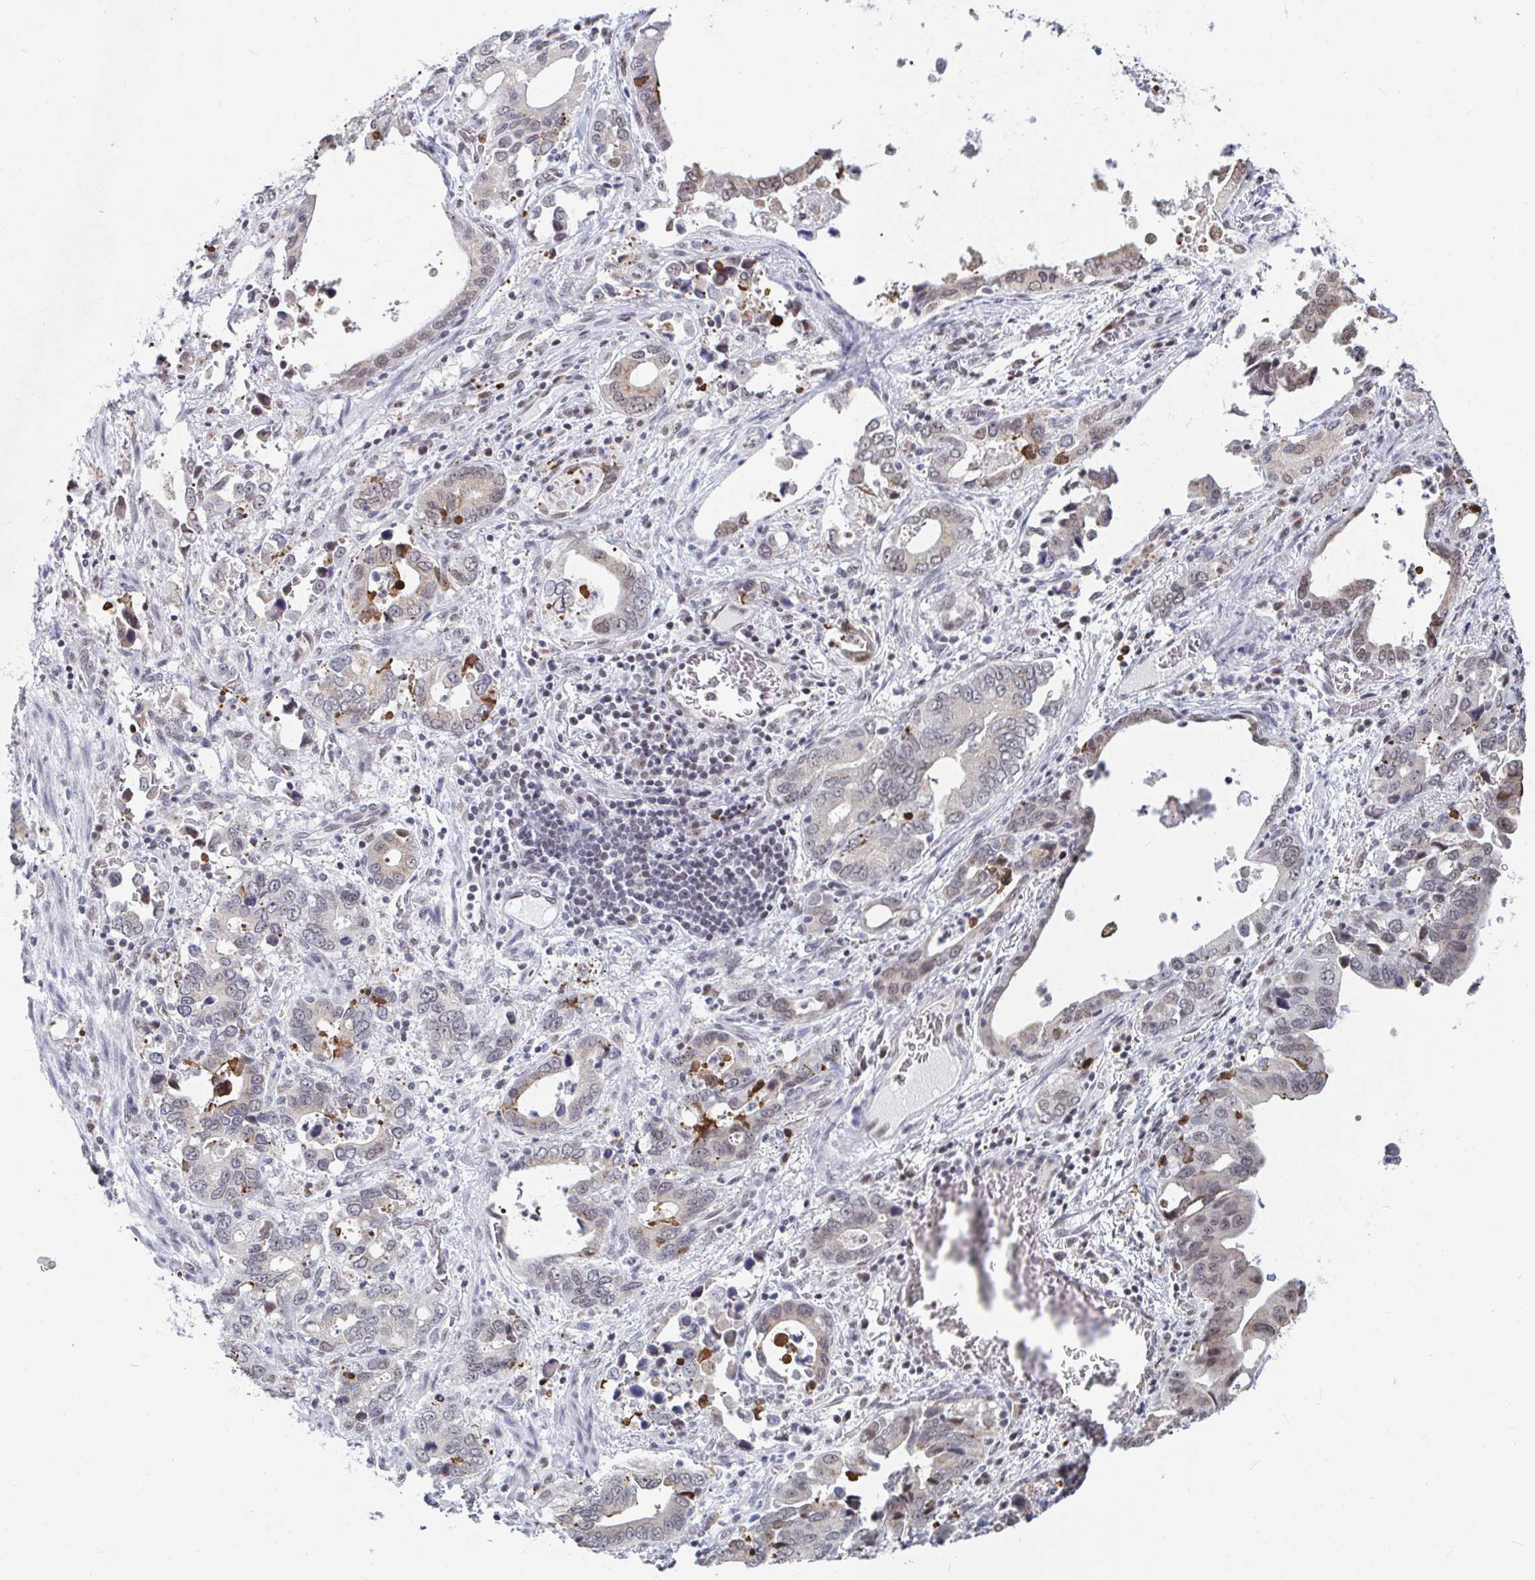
{"staining": {"intensity": "weak", "quantity": "<25%", "location": "cytoplasmic/membranous,nuclear"}, "tissue": "stomach cancer", "cell_type": "Tumor cells", "image_type": "cancer", "snomed": [{"axis": "morphology", "description": "Adenocarcinoma, NOS"}, {"axis": "topography", "description": "Stomach, upper"}], "caption": "A micrograph of human adenocarcinoma (stomach) is negative for staining in tumor cells.", "gene": "TRIP12", "patient": {"sex": "male", "age": 74}}